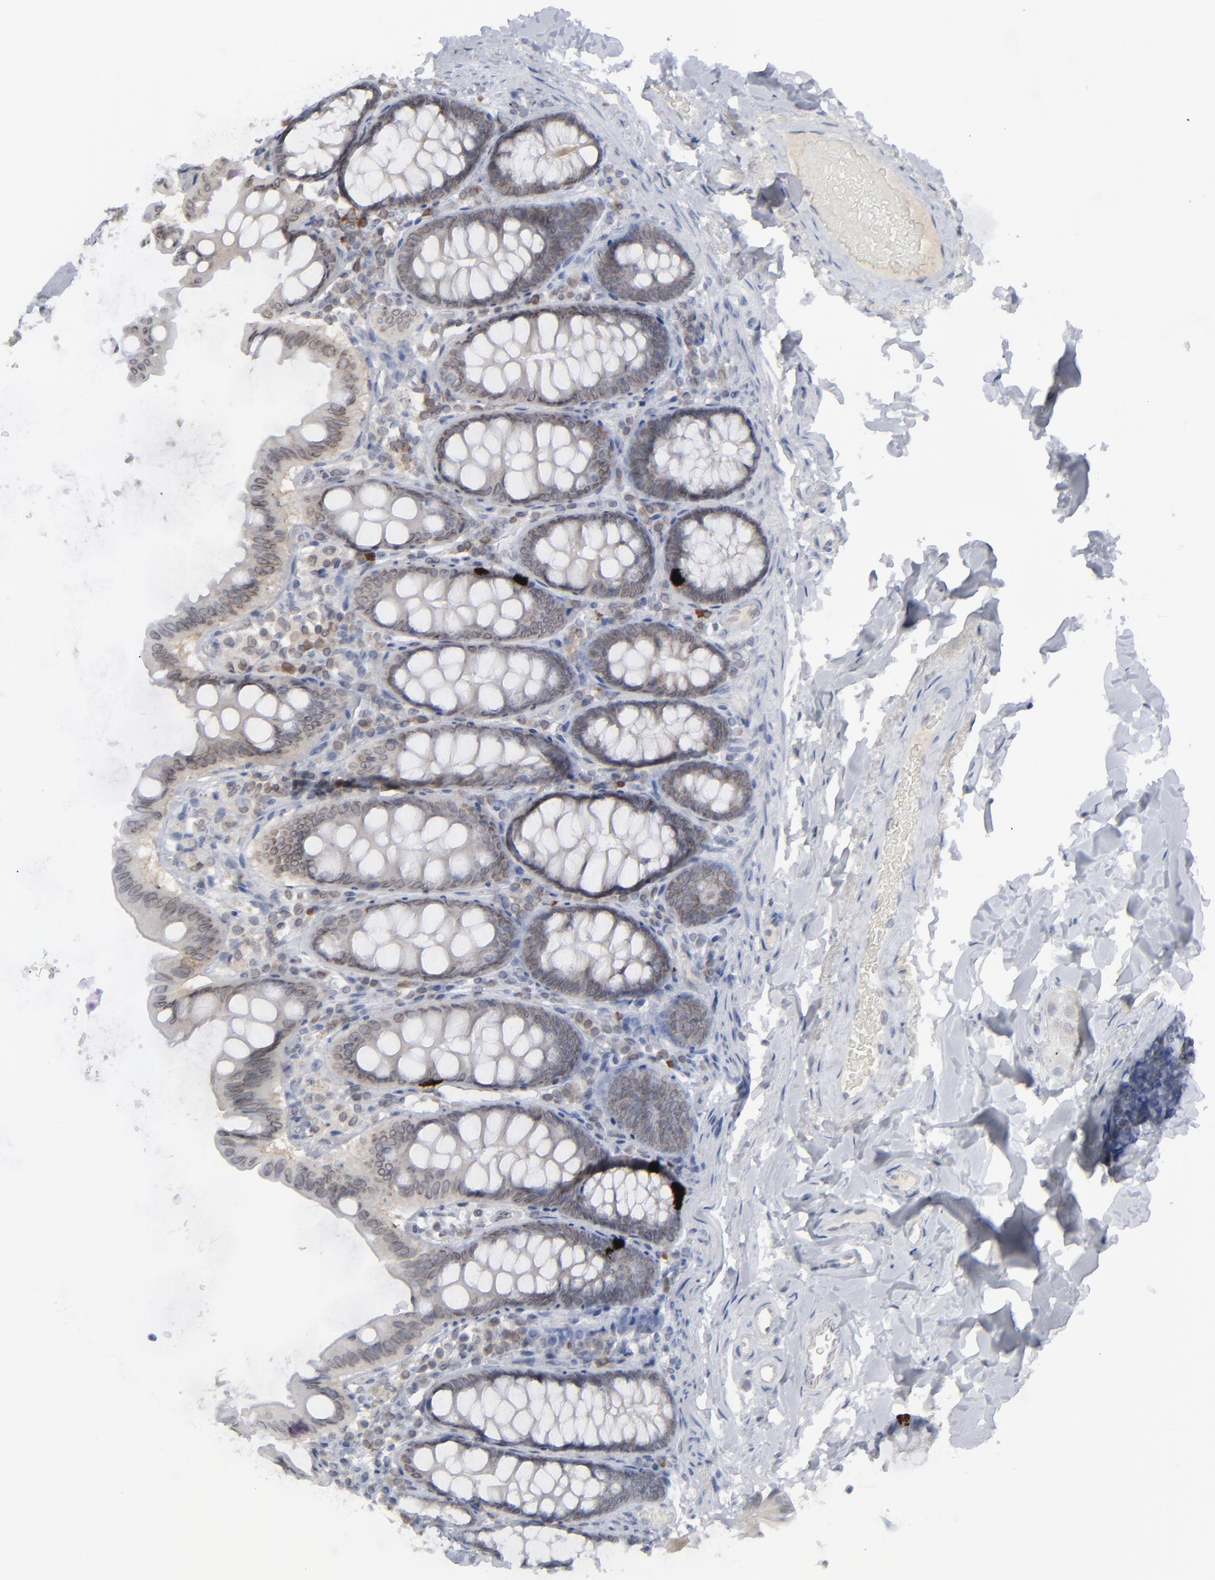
{"staining": {"intensity": "negative", "quantity": "none", "location": "none"}, "tissue": "colon", "cell_type": "Endothelial cells", "image_type": "normal", "snomed": [{"axis": "morphology", "description": "Normal tissue, NOS"}, {"axis": "topography", "description": "Colon"}], "caption": "An immunohistochemistry (IHC) image of unremarkable colon is shown. There is no staining in endothelial cells of colon. (Stains: DAB (3,3'-diaminobenzidine) IHC with hematoxylin counter stain, Microscopy: brightfield microscopy at high magnification).", "gene": "NUP88", "patient": {"sex": "female", "age": 61}}